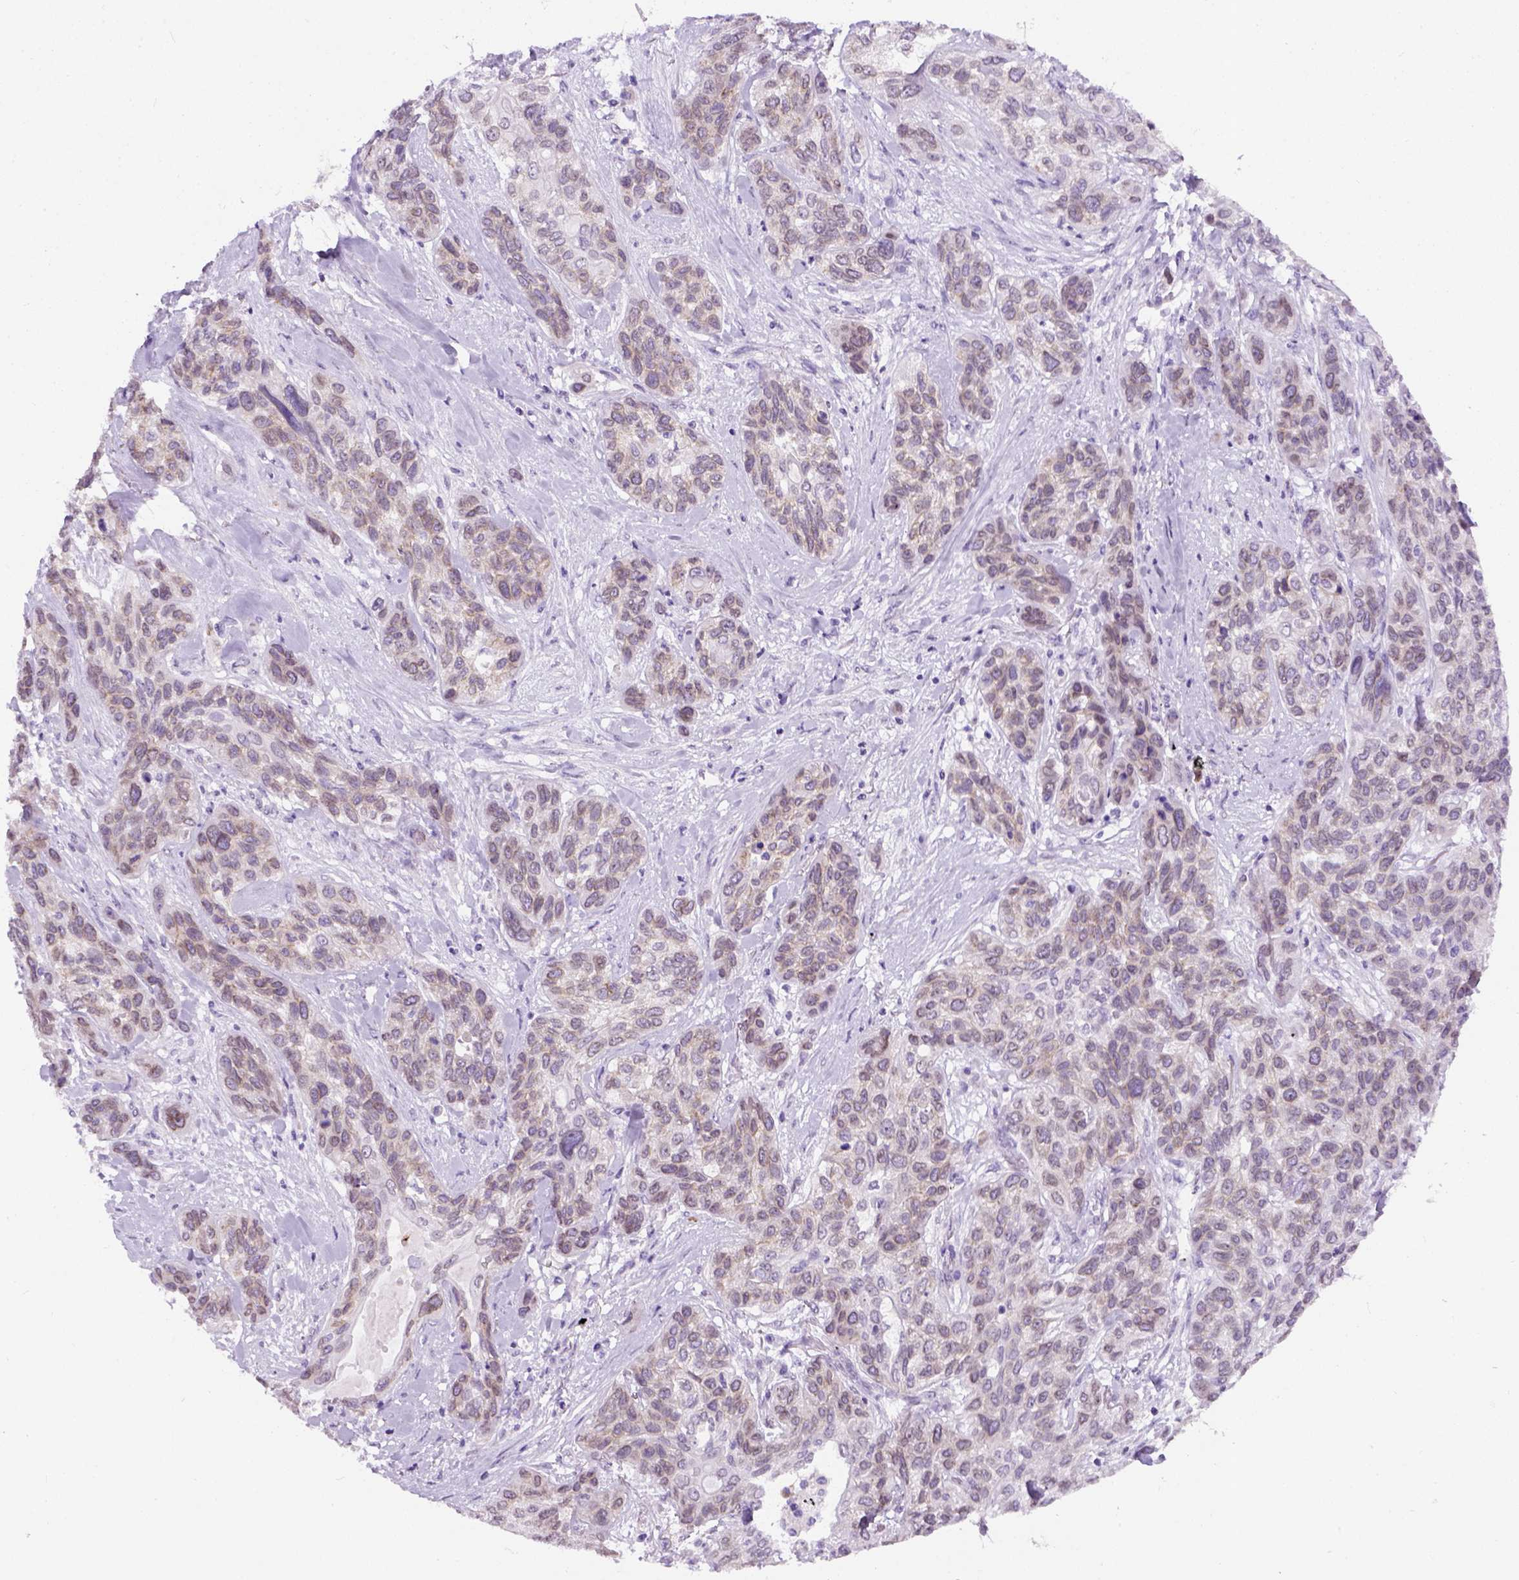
{"staining": {"intensity": "weak", "quantity": "25%-75%", "location": "cytoplasmic/membranous"}, "tissue": "lung cancer", "cell_type": "Tumor cells", "image_type": "cancer", "snomed": [{"axis": "morphology", "description": "Squamous cell carcinoma, NOS"}, {"axis": "topography", "description": "Lung"}], "caption": "Human lung squamous cell carcinoma stained for a protein (brown) displays weak cytoplasmic/membranous positive positivity in about 25%-75% of tumor cells.", "gene": "FAM184B", "patient": {"sex": "female", "age": 70}}